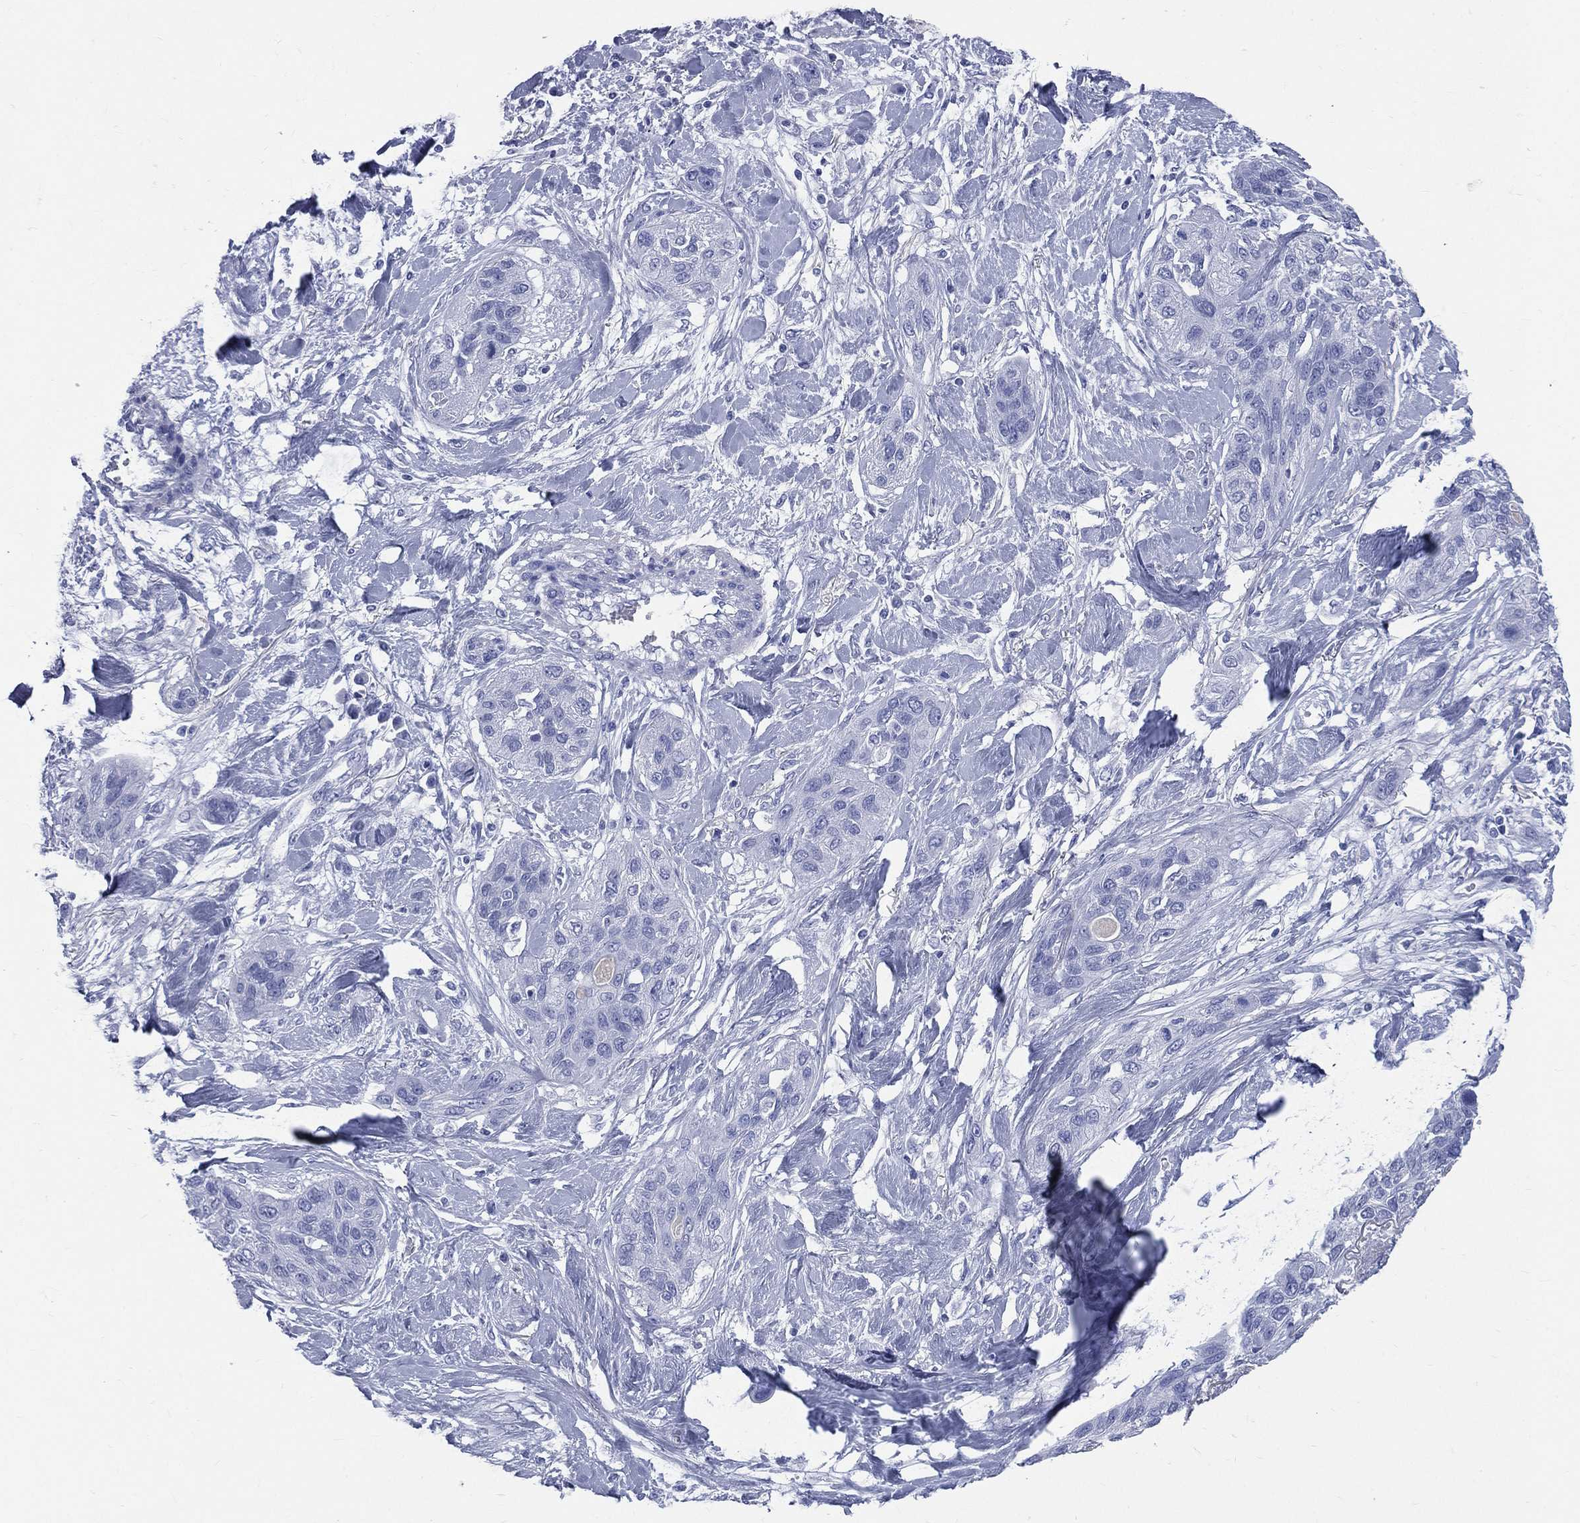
{"staining": {"intensity": "negative", "quantity": "none", "location": "none"}, "tissue": "lung cancer", "cell_type": "Tumor cells", "image_type": "cancer", "snomed": [{"axis": "morphology", "description": "Squamous cell carcinoma, NOS"}, {"axis": "topography", "description": "Lung"}], "caption": "The immunohistochemistry histopathology image has no significant expression in tumor cells of lung cancer (squamous cell carcinoma) tissue.", "gene": "SYP", "patient": {"sex": "female", "age": 70}}